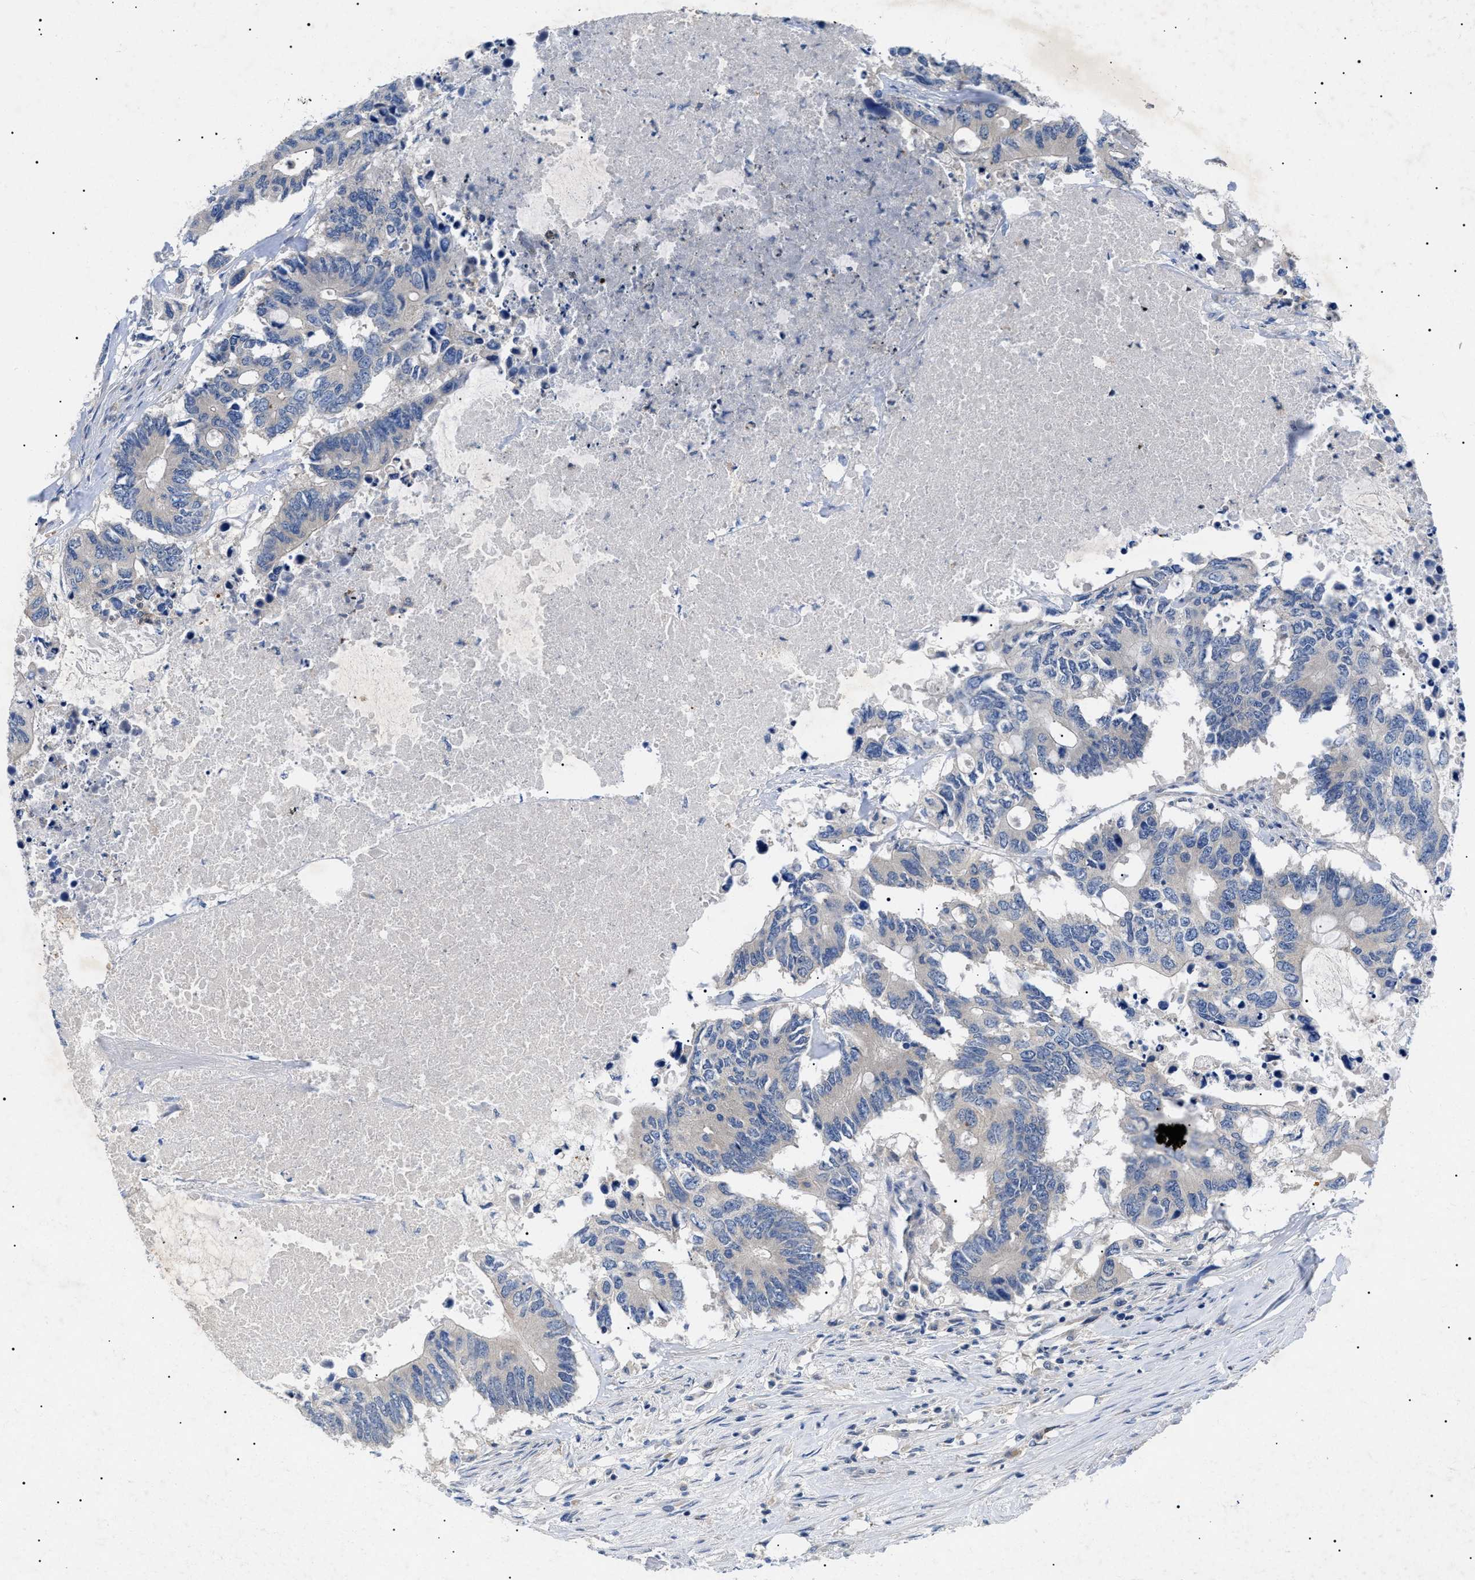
{"staining": {"intensity": "negative", "quantity": "none", "location": "none"}, "tissue": "colorectal cancer", "cell_type": "Tumor cells", "image_type": "cancer", "snomed": [{"axis": "morphology", "description": "Adenocarcinoma, NOS"}, {"axis": "topography", "description": "Colon"}], "caption": "Histopathology image shows no protein expression in tumor cells of colorectal adenocarcinoma tissue.", "gene": "RIPK1", "patient": {"sex": "male", "age": 71}}